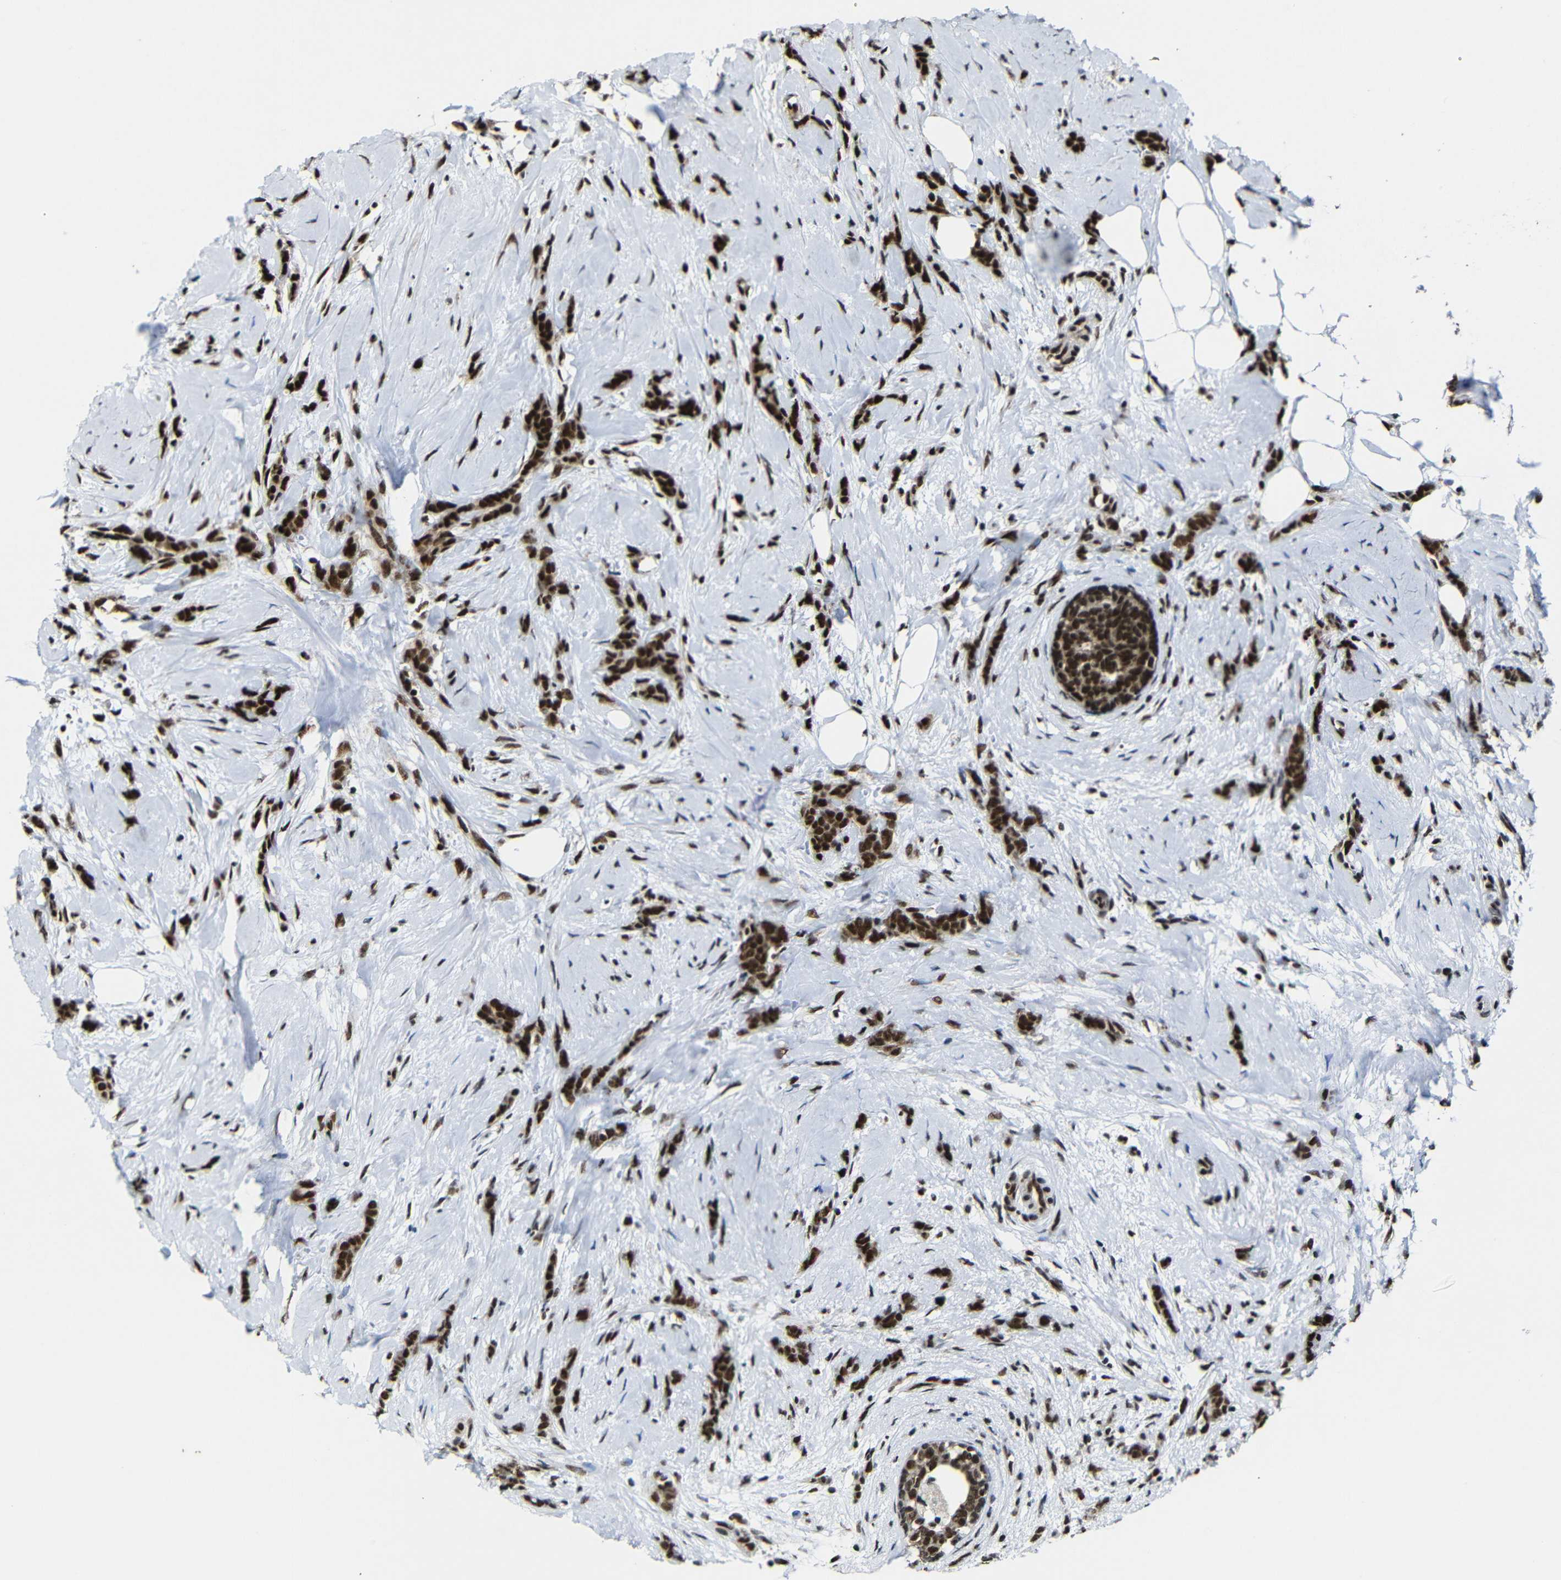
{"staining": {"intensity": "strong", "quantity": ">75%", "location": "cytoplasmic/membranous,nuclear"}, "tissue": "breast cancer", "cell_type": "Tumor cells", "image_type": "cancer", "snomed": [{"axis": "morphology", "description": "Lobular carcinoma, in situ"}, {"axis": "morphology", "description": "Lobular carcinoma"}, {"axis": "topography", "description": "Breast"}], "caption": "A high amount of strong cytoplasmic/membranous and nuclear positivity is seen in about >75% of tumor cells in breast cancer (lobular carcinoma in situ) tissue.", "gene": "PTBP1", "patient": {"sex": "female", "age": 41}}